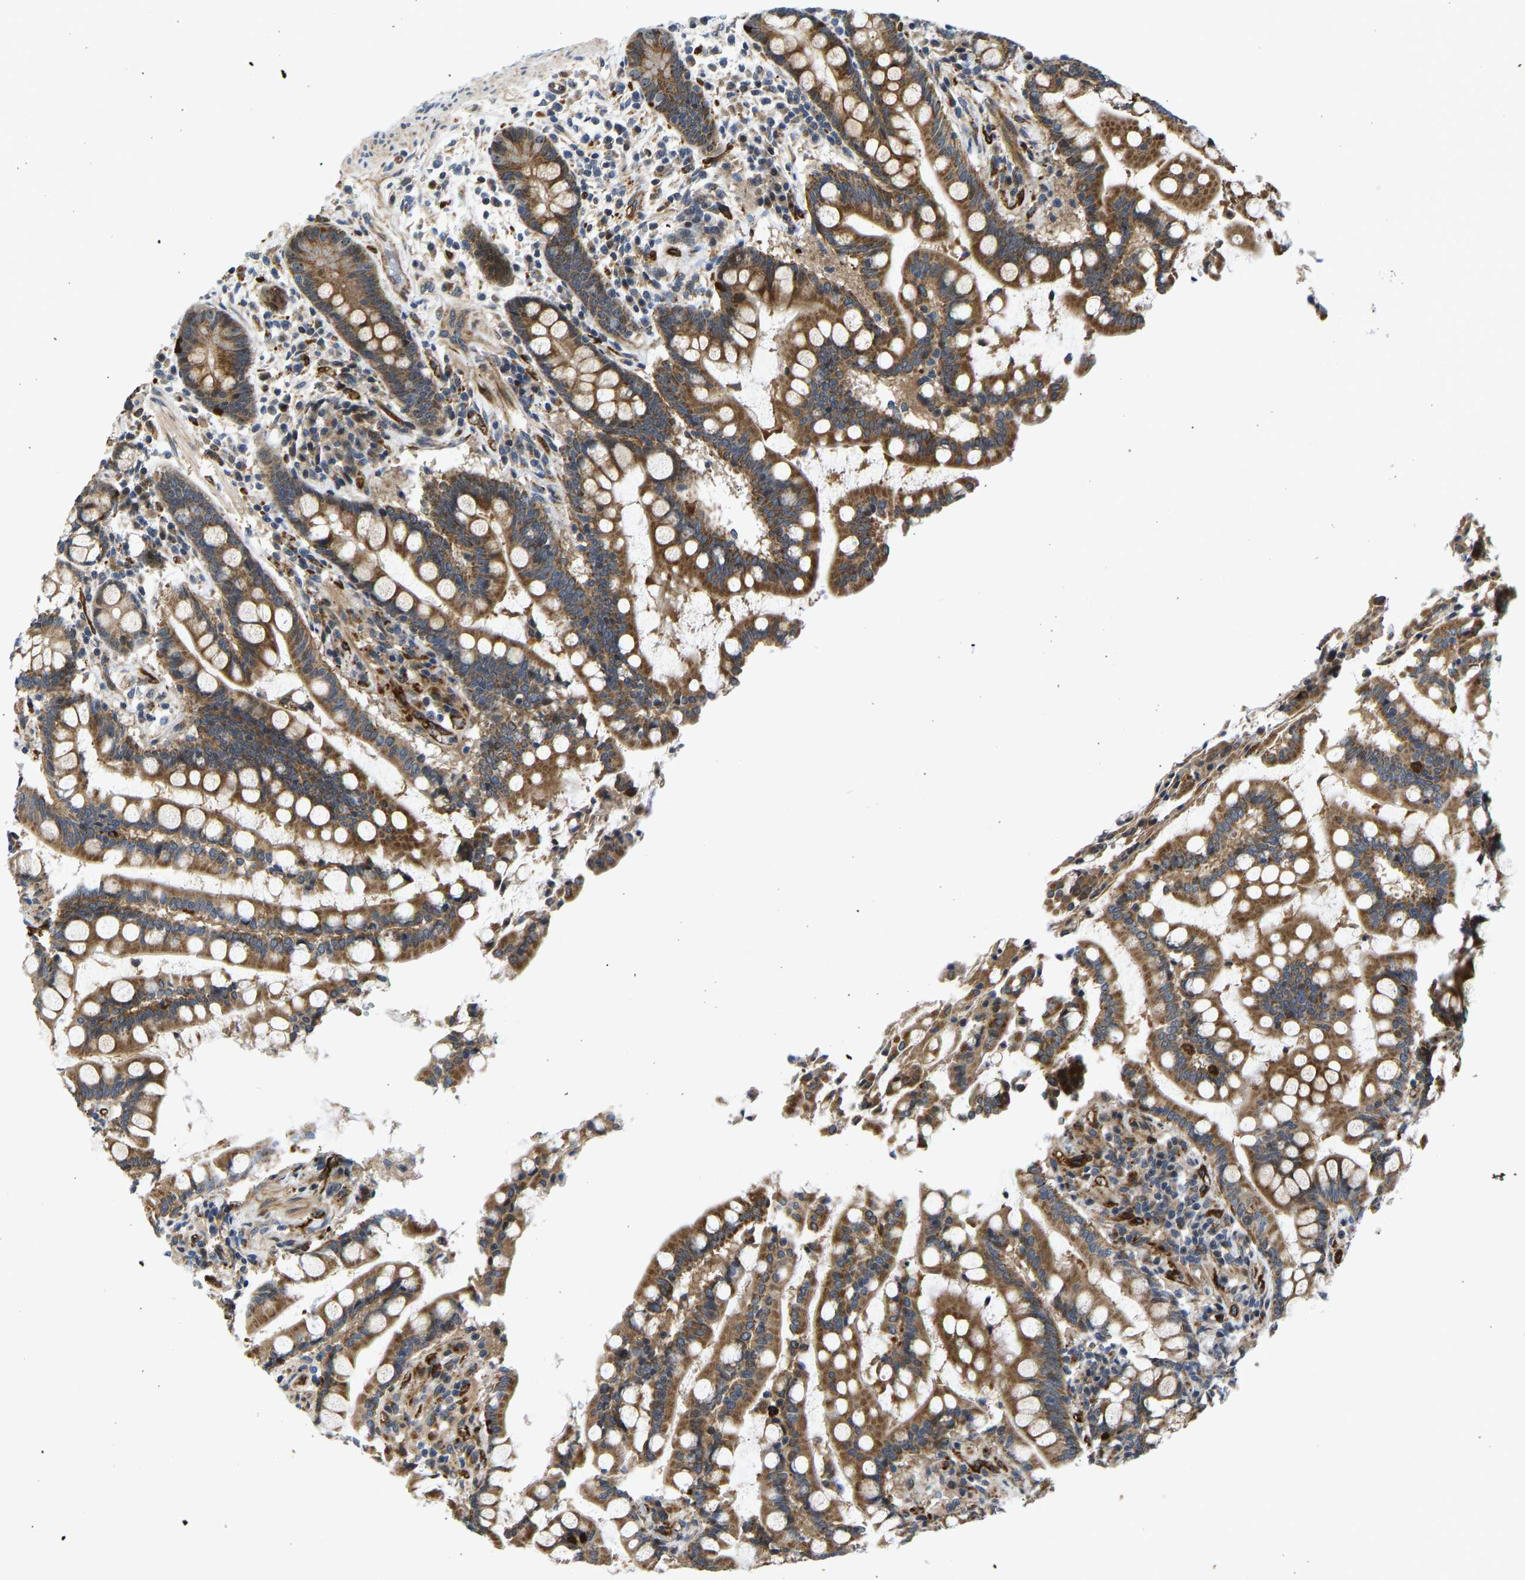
{"staining": {"intensity": "moderate", "quantity": ">75%", "location": "cytoplasmic/membranous"}, "tissue": "colon", "cell_type": "Endothelial cells", "image_type": "normal", "snomed": [{"axis": "morphology", "description": "Normal tissue, NOS"}, {"axis": "topography", "description": "Colon"}], "caption": "This micrograph displays immunohistochemistry (IHC) staining of unremarkable colon, with medium moderate cytoplasmic/membranous positivity in approximately >75% of endothelial cells.", "gene": "RESF1", "patient": {"sex": "male", "age": 73}}